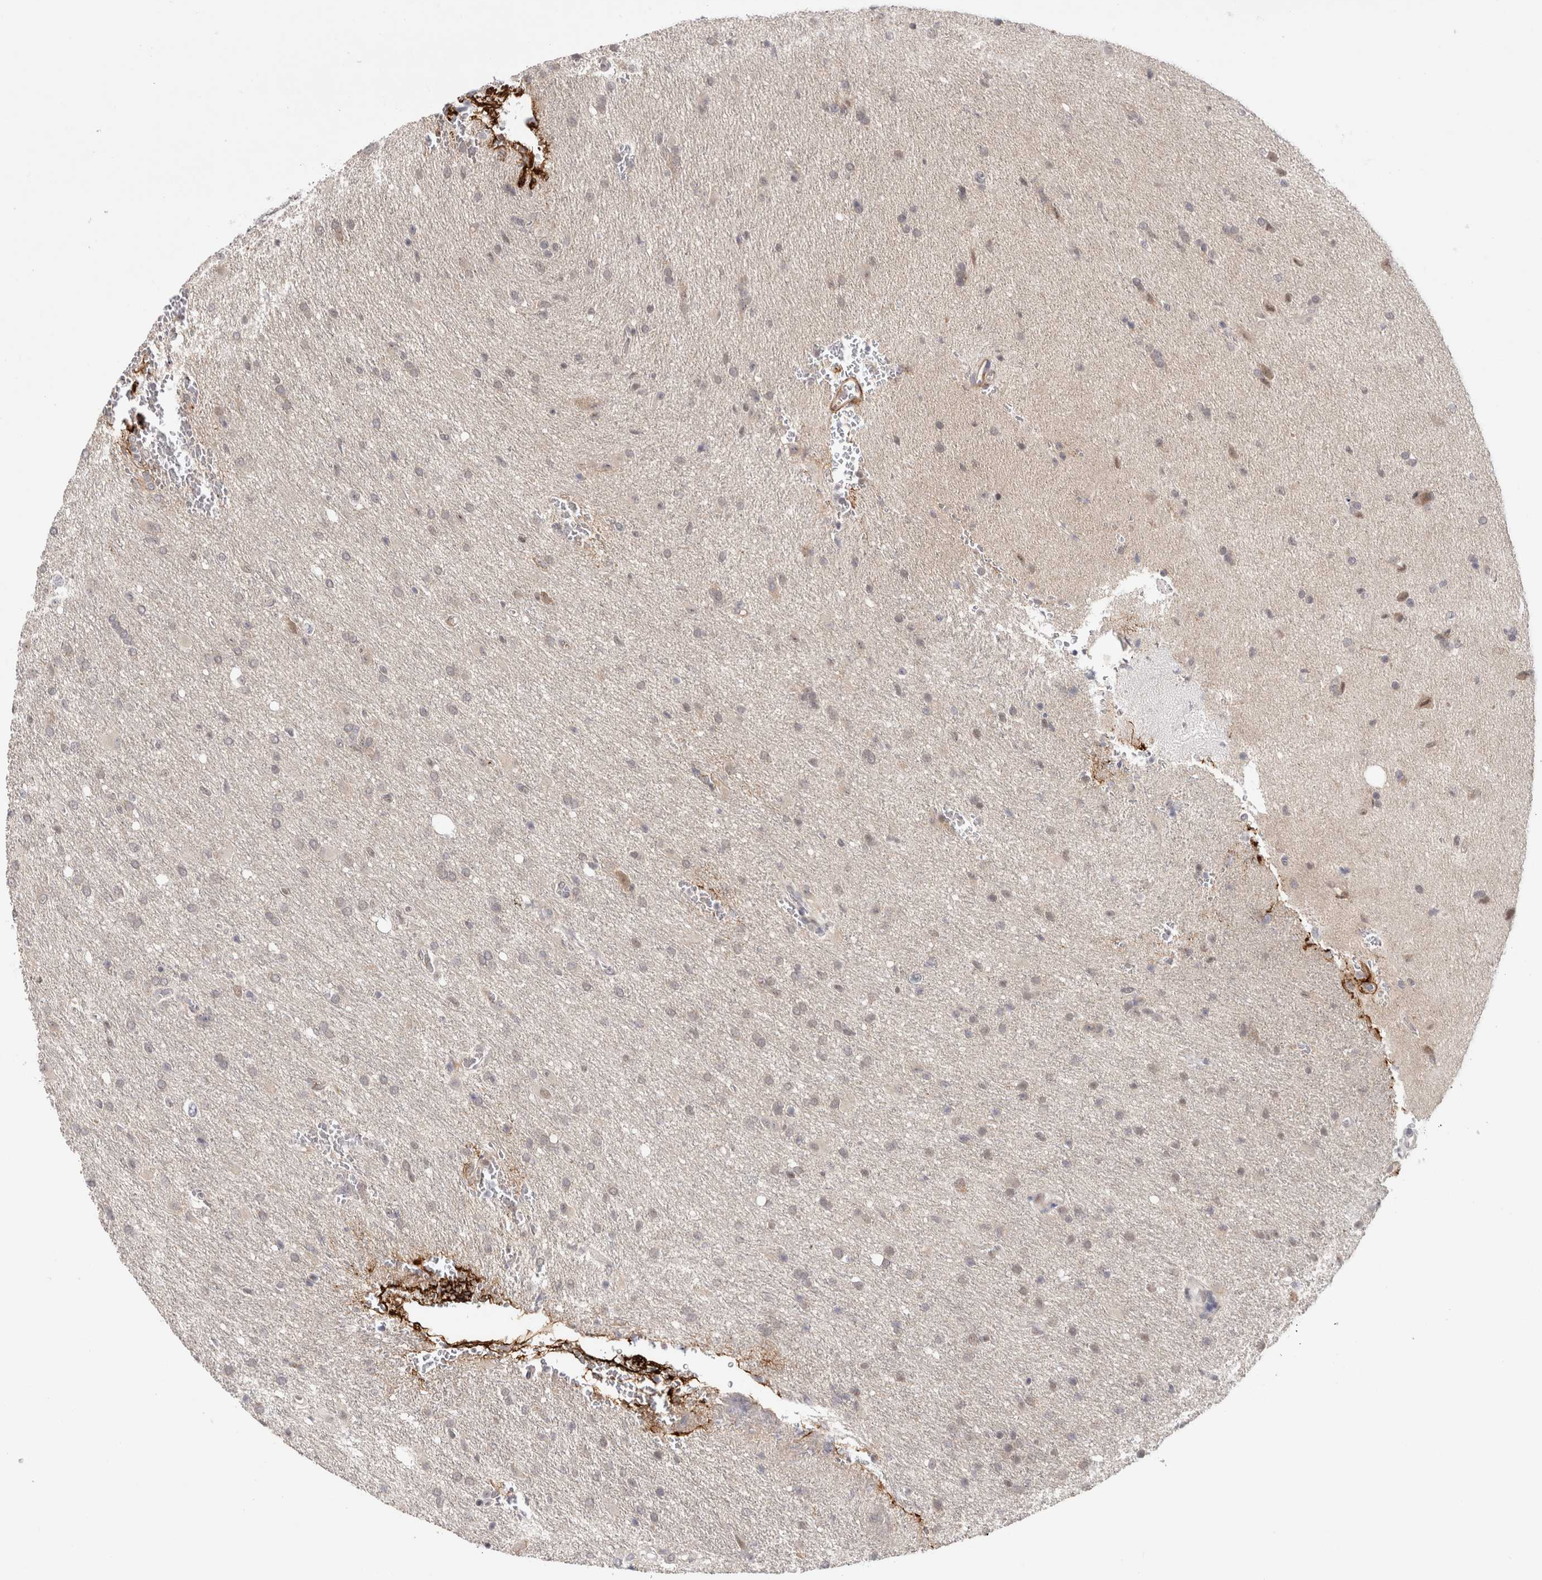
{"staining": {"intensity": "weak", "quantity": "<25%", "location": "nuclear"}, "tissue": "glioma", "cell_type": "Tumor cells", "image_type": "cancer", "snomed": [{"axis": "morphology", "description": "Glioma, malignant, High grade"}, {"axis": "topography", "description": "Brain"}], "caption": "This image is of malignant glioma (high-grade) stained with immunohistochemistry to label a protein in brown with the nuclei are counter-stained blue. There is no expression in tumor cells.", "gene": "ZNF318", "patient": {"sex": "female", "age": 57}}